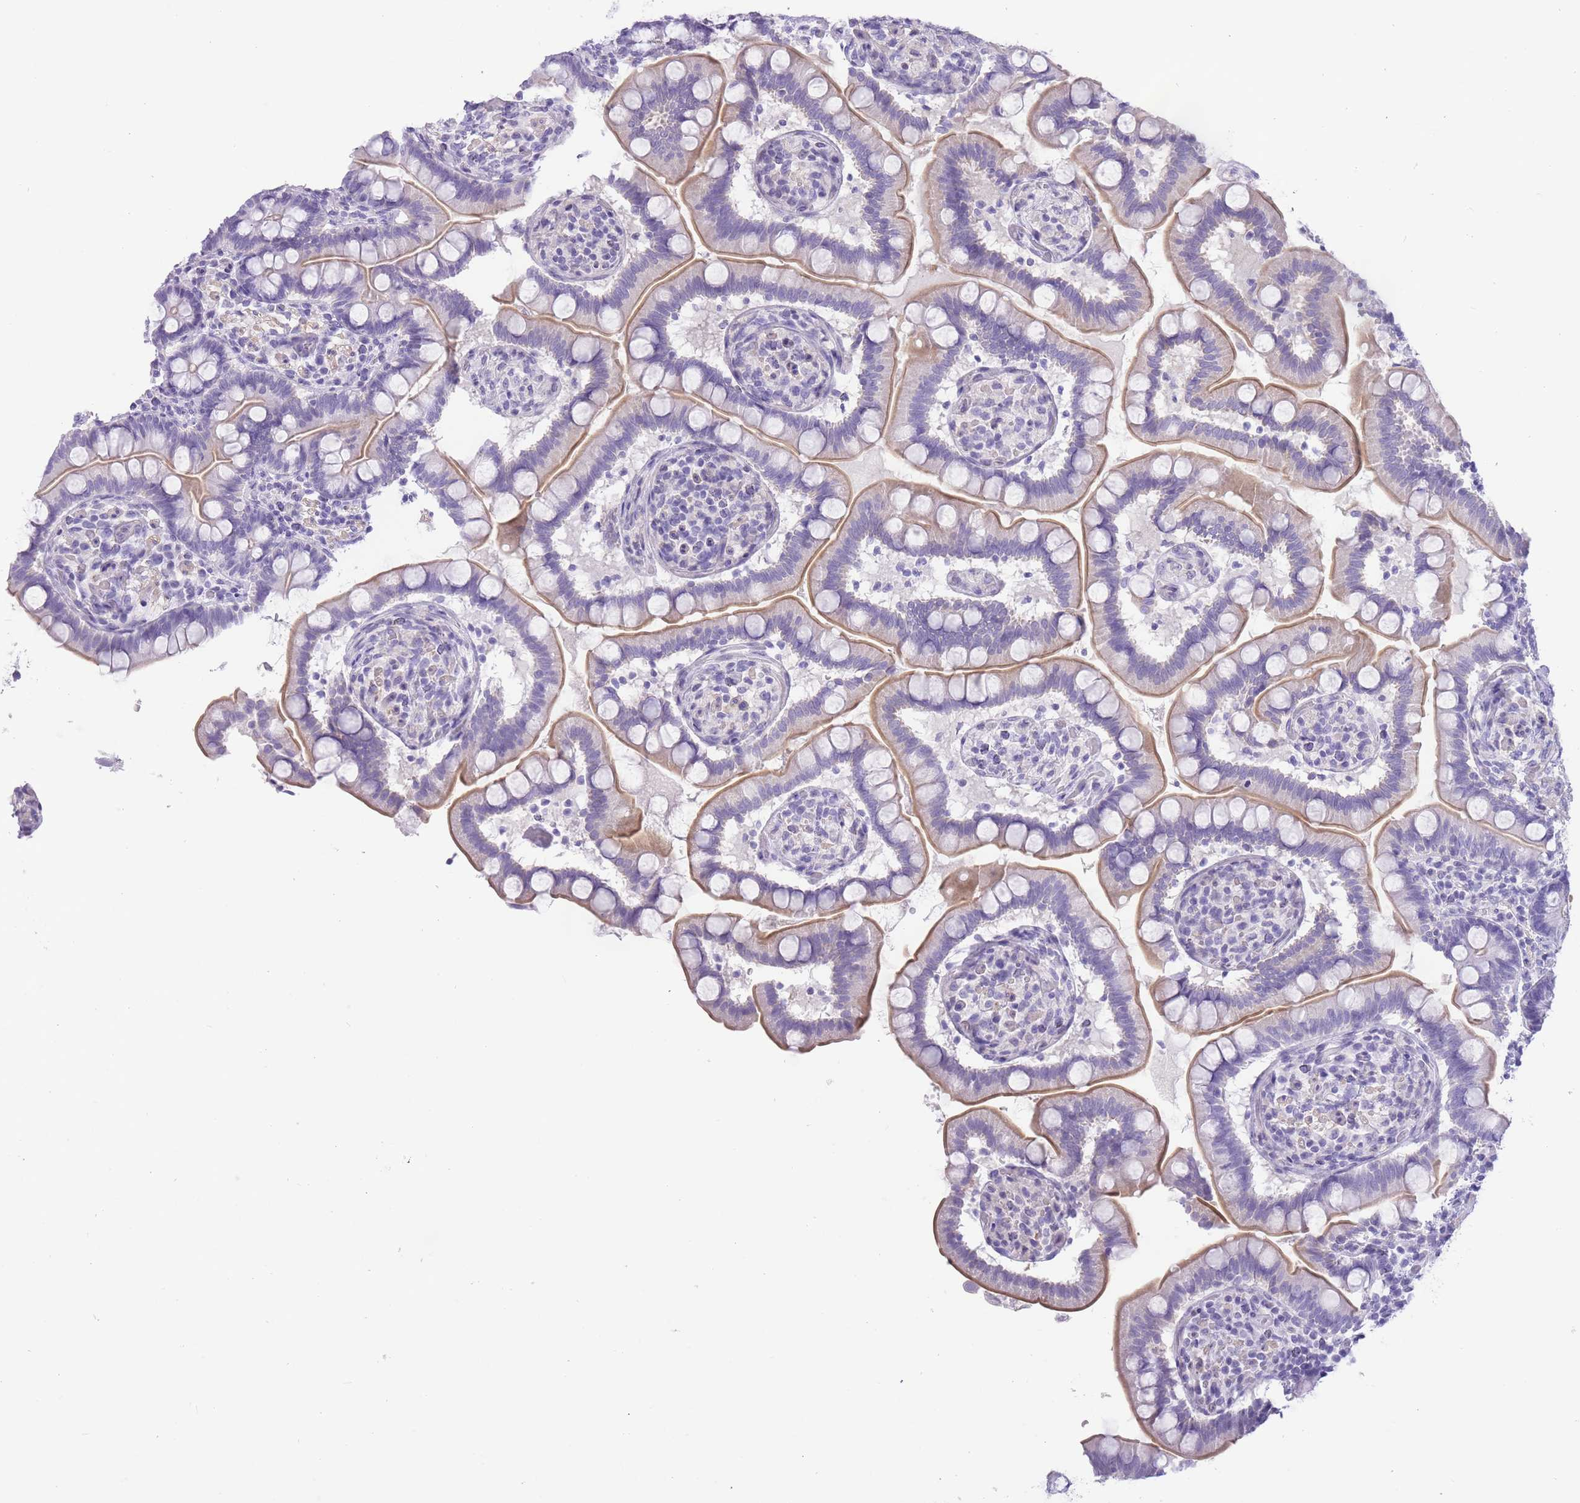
{"staining": {"intensity": "weak", "quantity": "25%-75%", "location": "cytoplasmic/membranous"}, "tissue": "small intestine", "cell_type": "Glandular cells", "image_type": "normal", "snomed": [{"axis": "morphology", "description": "Normal tissue, NOS"}, {"axis": "topography", "description": "Small intestine"}], "caption": "Immunohistochemistry of unremarkable human small intestine reveals low levels of weak cytoplasmic/membranous expression in approximately 25%-75% of glandular cells. (IHC, brightfield microscopy, high magnification).", "gene": "OR11H12", "patient": {"sex": "female", "age": 64}}